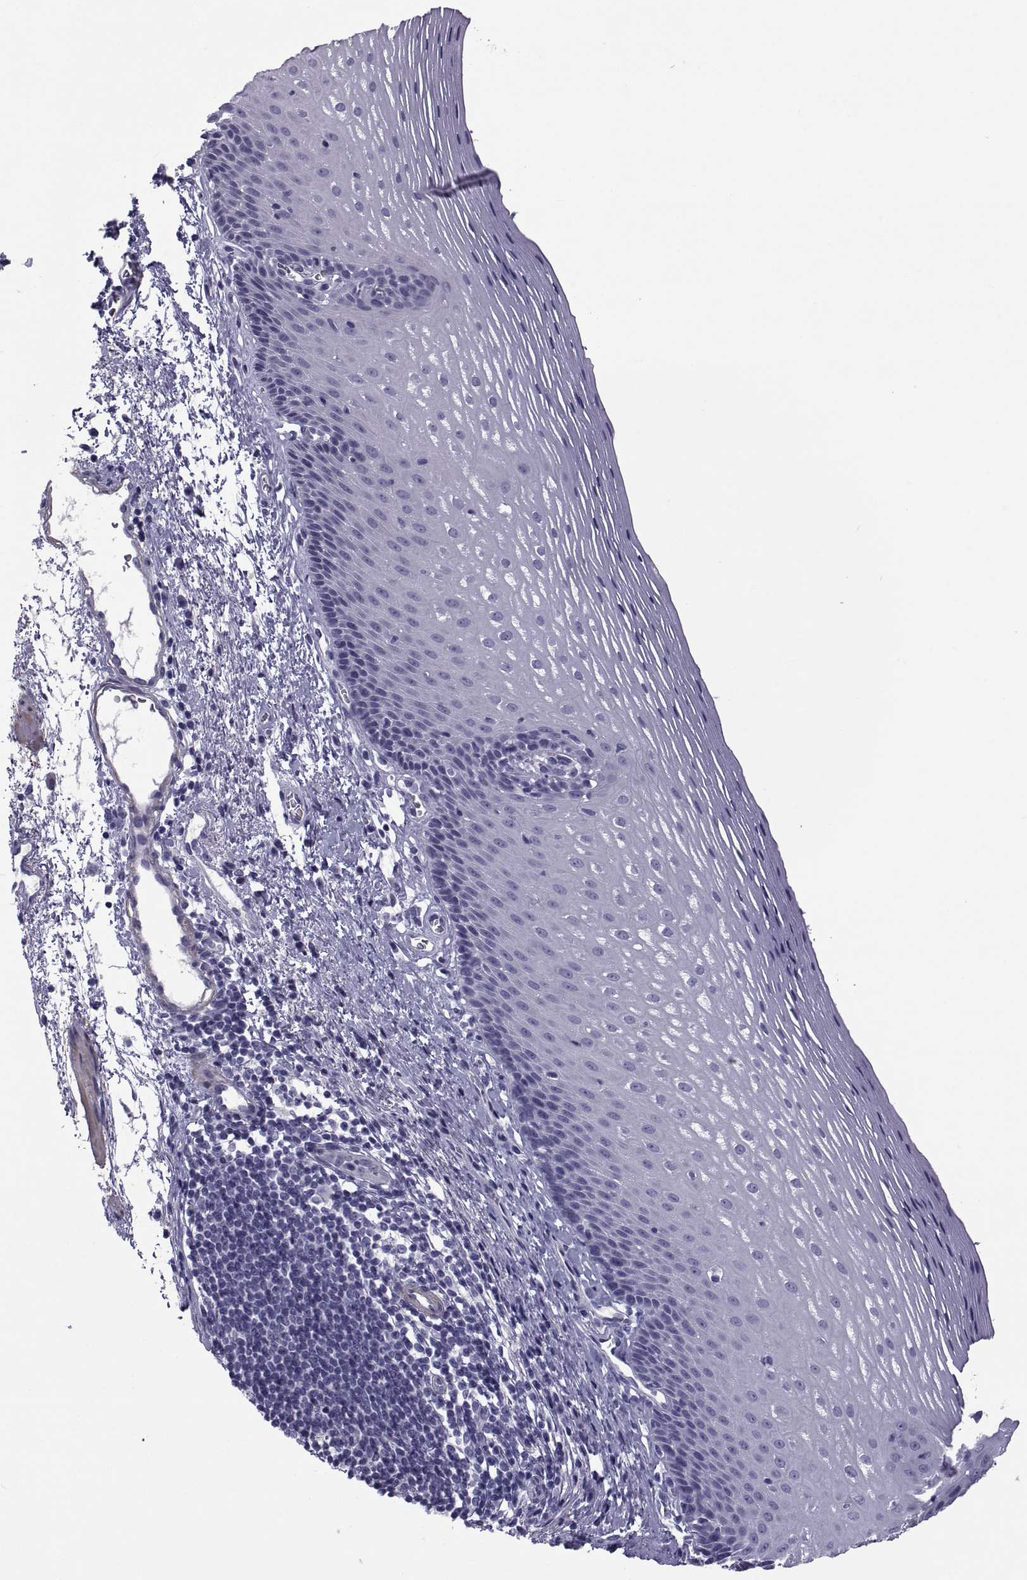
{"staining": {"intensity": "negative", "quantity": "none", "location": "none"}, "tissue": "esophagus", "cell_type": "Squamous epithelial cells", "image_type": "normal", "snomed": [{"axis": "morphology", "description": "Normal tissue, NOS"}, {"axis": "topography", "description": "Esophagus"}], "caption": "This is an immunohistochemistry photomicrograph of benign esophagus. There is no expression in squamous epithelial cells.", "gene": "MAGEB1", "patient": {"sex": "male", "age": 76}}